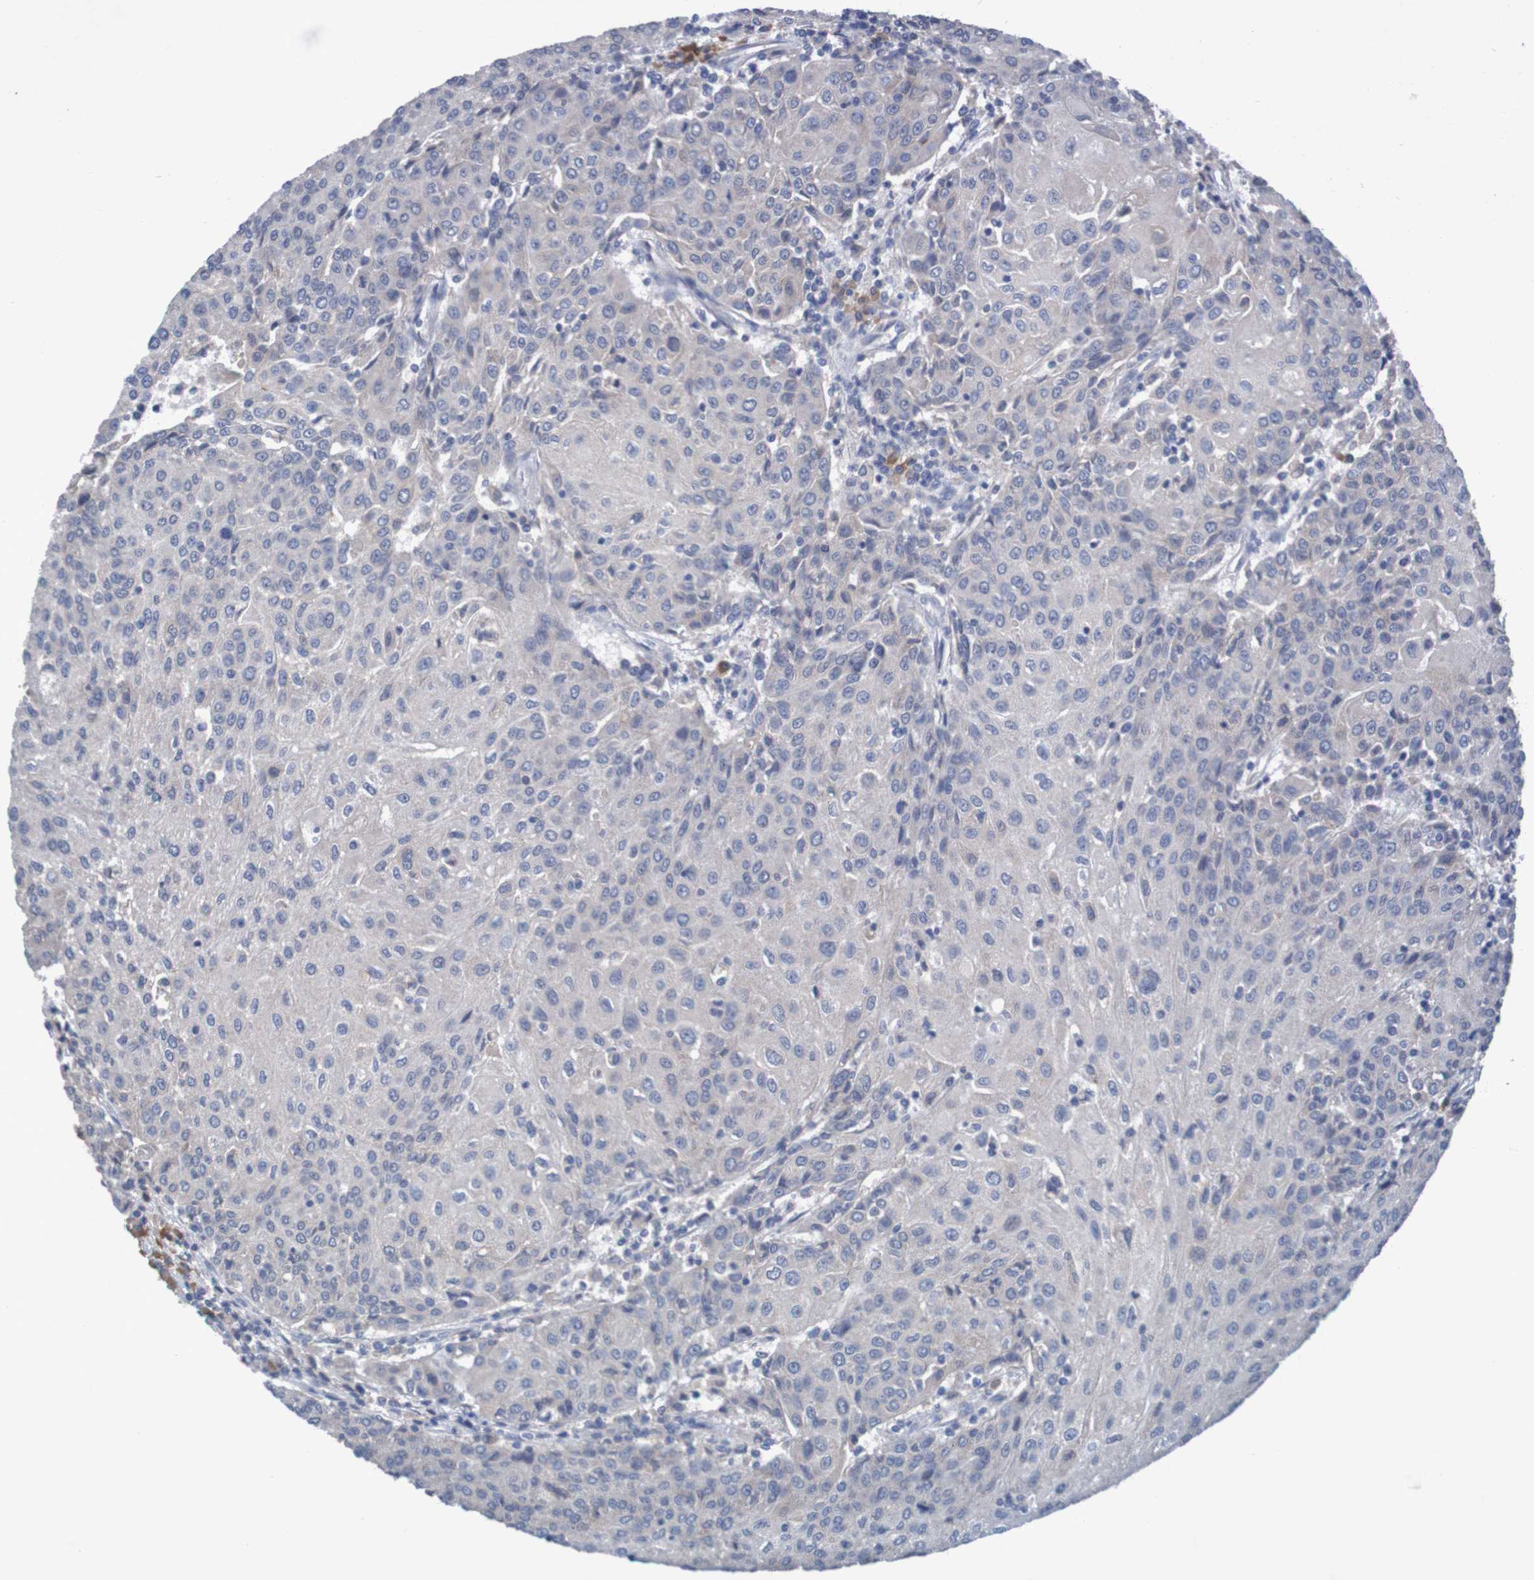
{"staining": {"intensity": "weak", "quantity": "<25%", "location": "cytoplasmic/membranous"}, "tissue": "urothelial cancer", "cell_type": "Tumor cells", "image_type": "cancer", "snomed": [{"axis": "morphology", "description": "Urothelial carcinoma, High grade"}, {"axis": "topography", "description": "Urinary bladder"}], "caption": "DAB immunohistochemical staining of human urothelial cancer shows no significant positivity in tumor cells. (DAB immunohistochemistry visualized using brightfield microscopy, high magnification).", "gene": "LTA", "patient": {"sex": "female", "age": 85}}